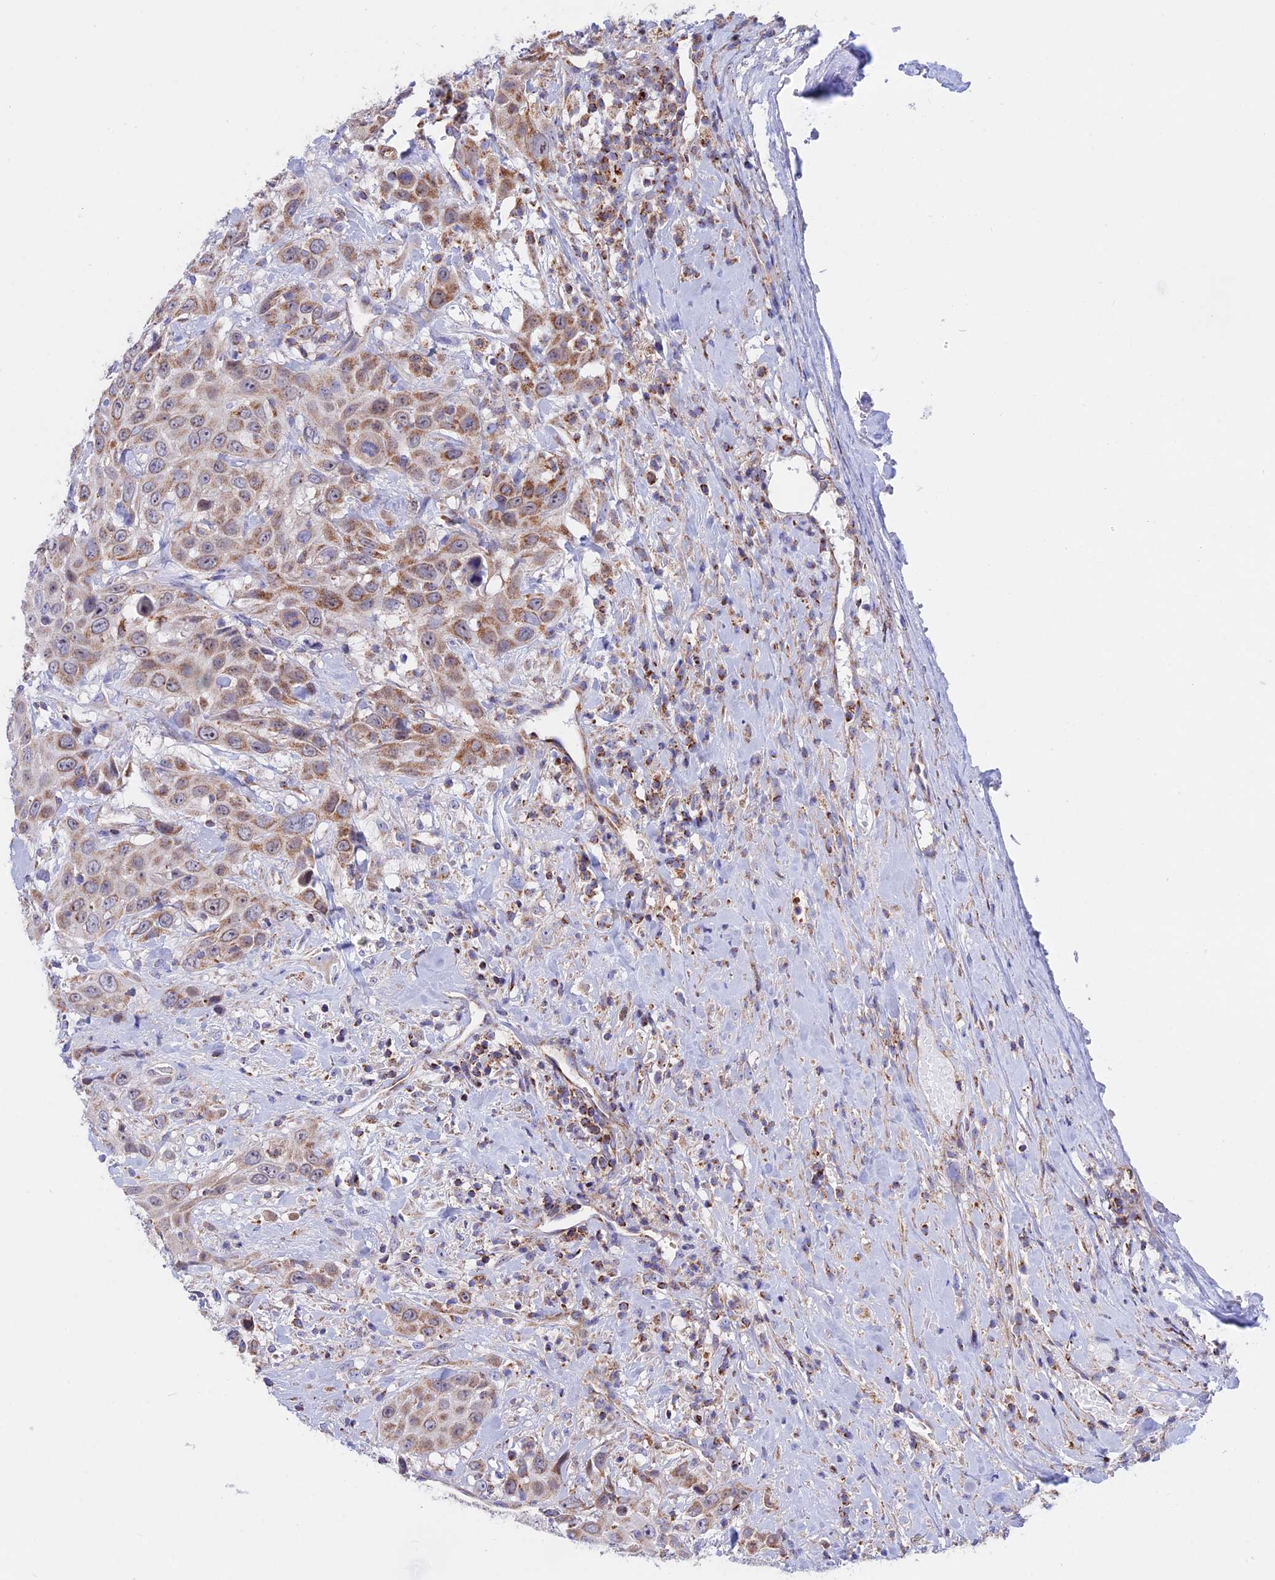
{"staining": {"intensity": "moderate", "quantity": ">75%", "location": "cytoplasmic/membranous"}, "tissue": "head and neck cancer", "cell_type": "Tumor cells", "image_type": "cancer", "snomed": [{"axis": "morphology", "description": "Squamous cell carcinoma, NOS"}, {"axis": "topography", "description": "Head-Neck"}], "caption": "A brown stain highlights moderate cytoplasmic/membranous expression of a protein in head and neck cancer (squamous cell carcinoma) tumor cells.", "gene": "GCDH", "patient": {"sex": "male", "age": 81}}